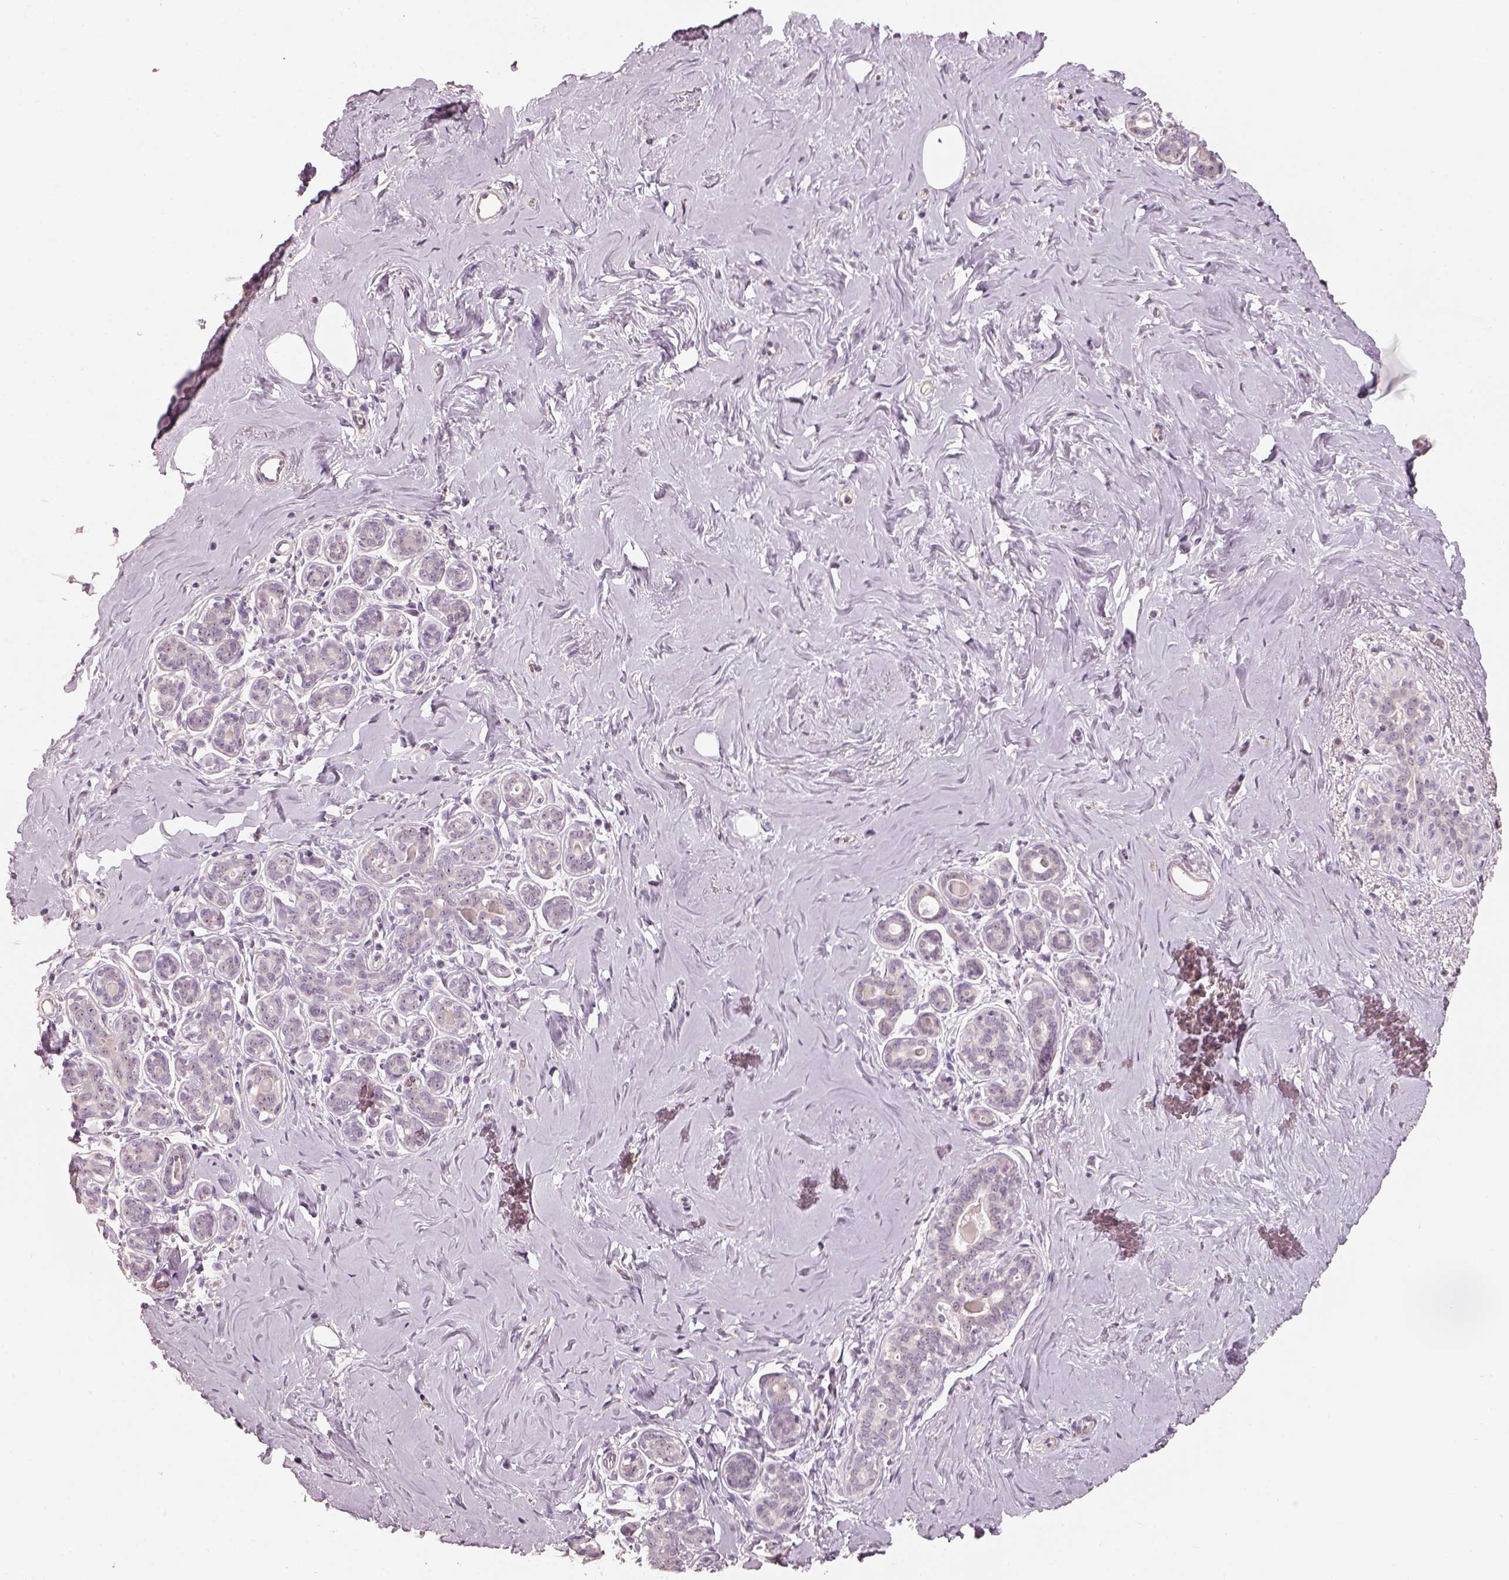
{"staining": {"intensity": "negative", "quantity": "none", "location": "none"}, "tissue": "breast", "cell_type": "Adipocytes", "image_type": "normal", "snomed": [{"axis": "morphology", "description": "Normal tissue, NOS"}, {"axis": "topography", "description": "Skin"}, {"axis": "topography", "description": "Breast"}], "caption": "This is an IHC photomicrograph of normal breast. There is no positivity in adipocytes.", "gene": "CDS1", "patient": {"sex": "female", "age": 43}}